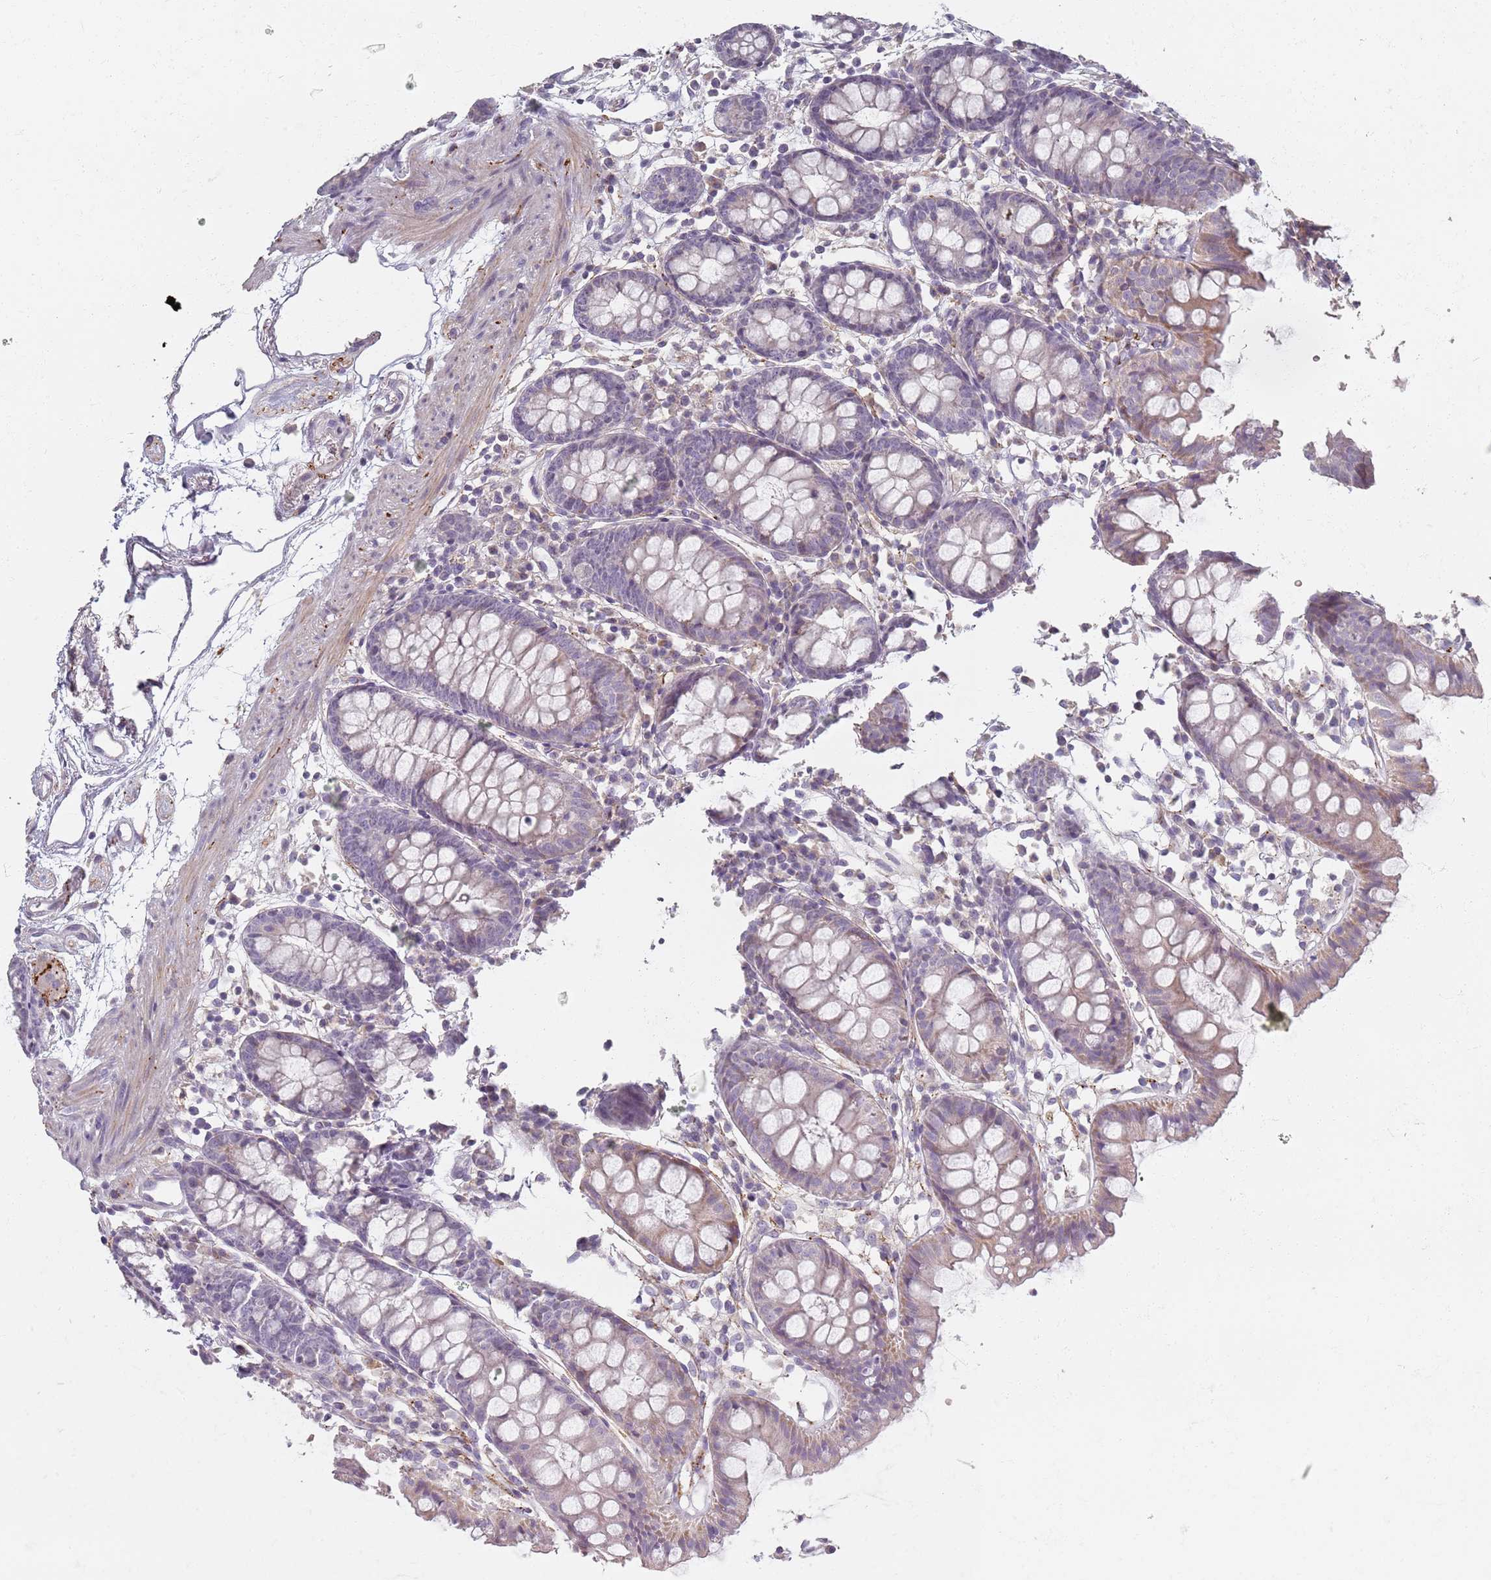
{"staining": {"intensity": "negative", "quantity": "none", "location": "none"}, "tissue": "colon", "cell_type": "Endothelial cells", "image_type": "normal", "snomed": [{"axis": "morphology", "description": "Normal tissue, NOS"}, {"axis": "topography", "description": "Colon"}], "caption": "Endothelial cells show no significant staining in benign colon. Nuclei are stained in blue.", "gene": "SYNGR3", "patient": {"sex": "female", "age": 84}}